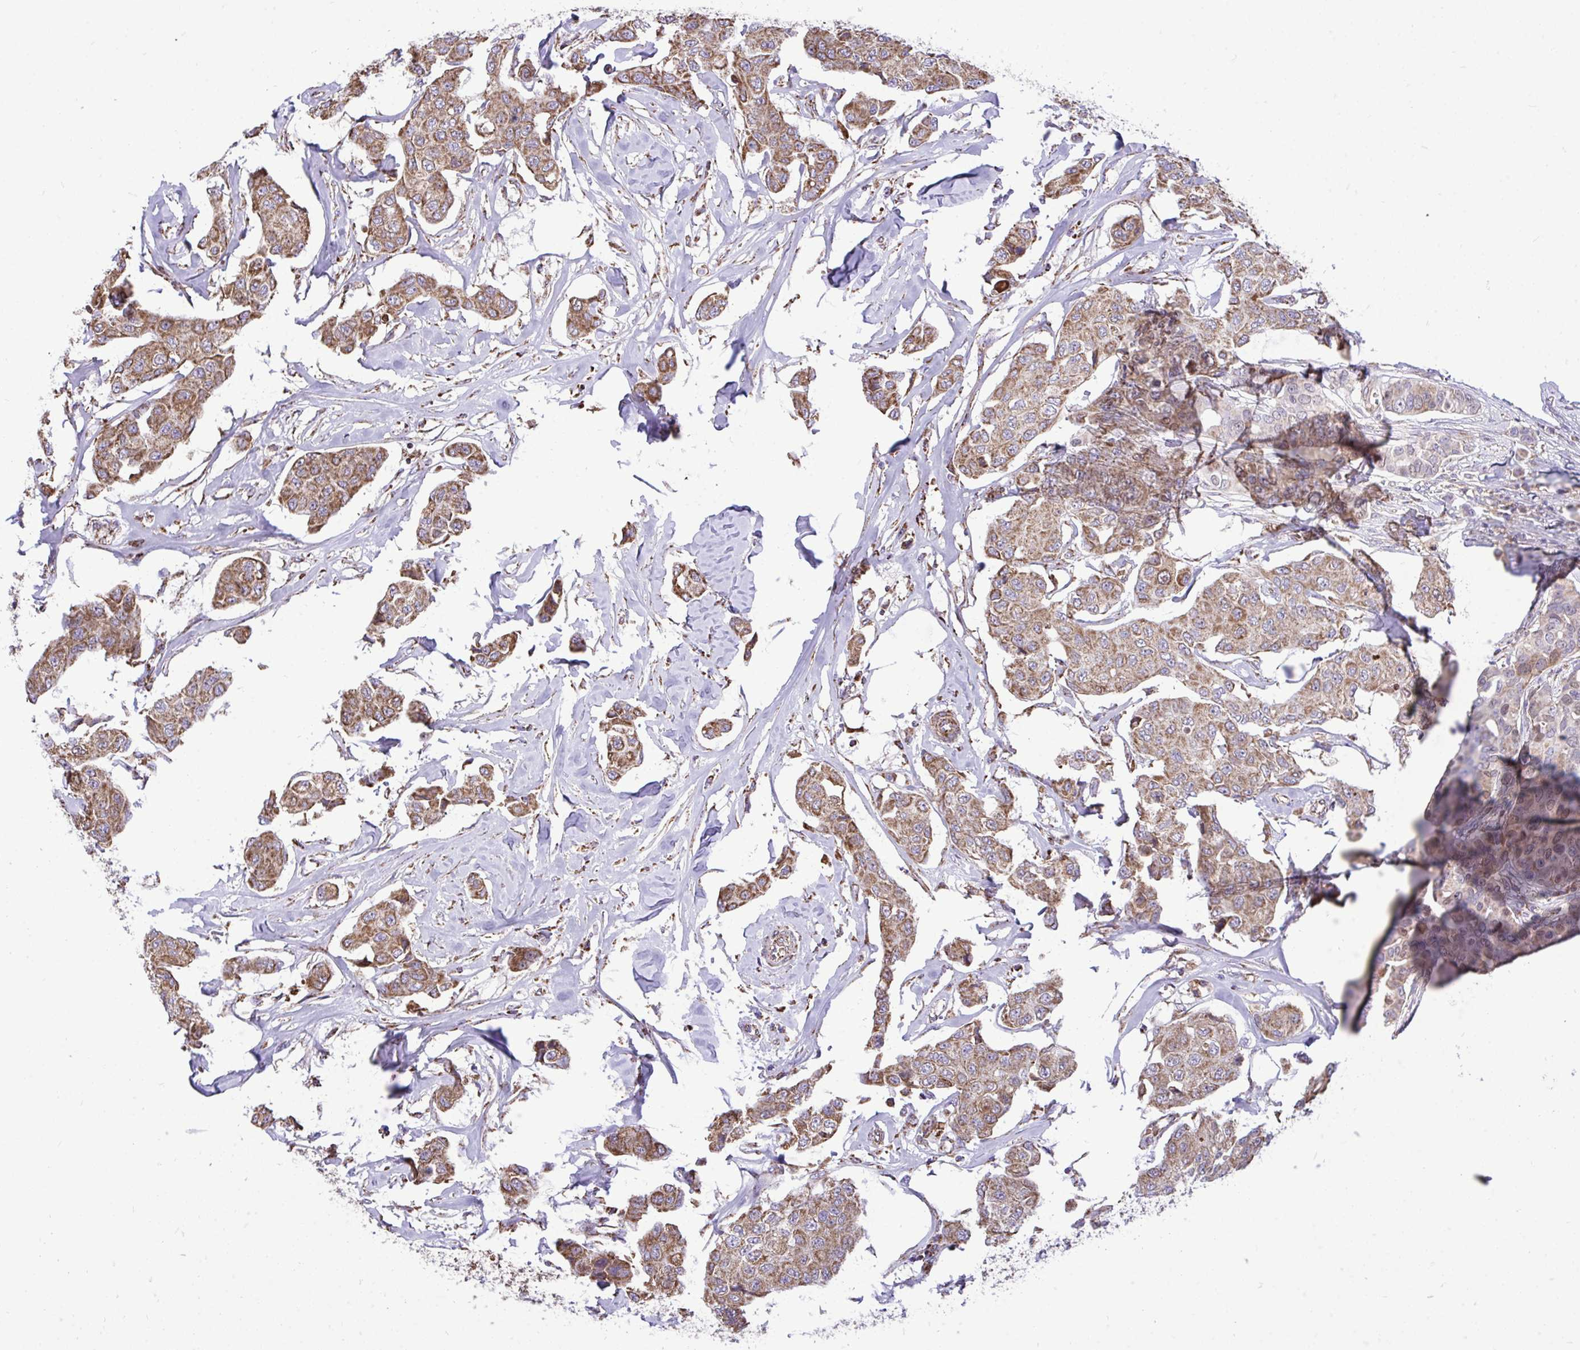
{"staining": {"intensity": "moderate", "quantity": ">75%", "location": "cytoplasmic/membranous"}, "tissue": "breast cancer", "cell_type": "Tumor cells", "image_type": "cancer", "snomed": [{"axis": "morphology", "description": "Duct carcinoma"}, {"axis": "topography", "description": "Breast"}, {"axis": "topography", "description": "Lymph node"}], "caption": "Immunohistochemical staining of human intraductal carcinoma (breast) reveals moderate cytoplasmic/membranous protein staining in about >75% of tumor cells.", "gene": "UBE2C", "patient": {"sex": "female", "age": 80}}